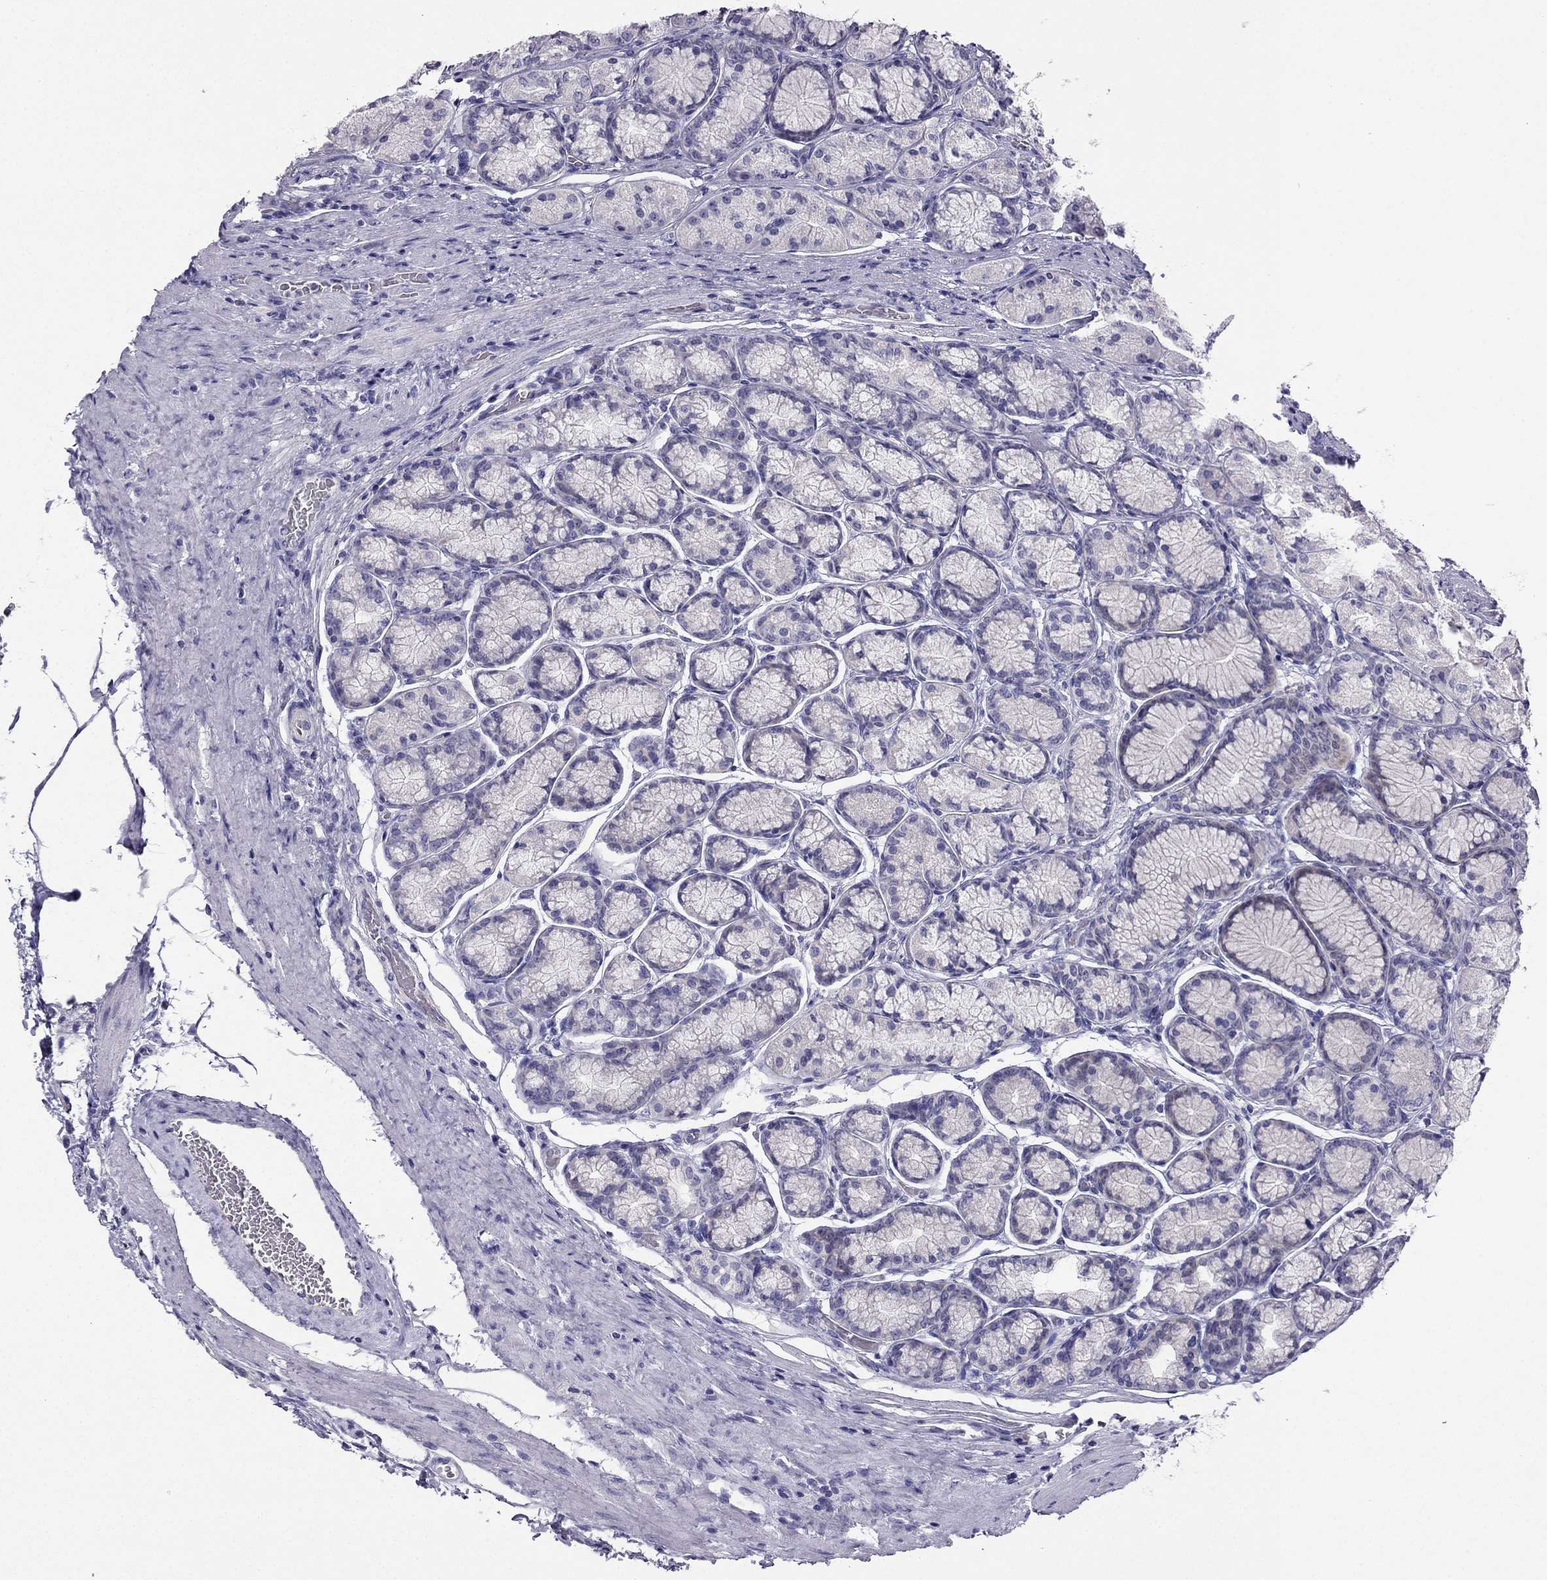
{"staining": {"intensity": "negative", "quantity": "none", "location": "none"}, "tissue": "stomach", "cell_type": "Glandular cells", "image_type": "normal", "snomed": [{"axis": "morphology", "description": "Normal tissue, NOS"}, {"axis": "morphology", "description": "Adenocarcinoma, NOS"}, {"axis": "morphology", "description": "Adenocarcinoma, High grade"}, {"axis": "topography", "description": "Stomach, upper"}, {"axis": "topography", "description": "Stomach"}], "caption": "This is an immunohistochemistry micrograph of unremarkable stomach. There is no positivity in glandular cells.", "gene": "KCNJ10", "patient": {"sex": "female", "age": 65}}